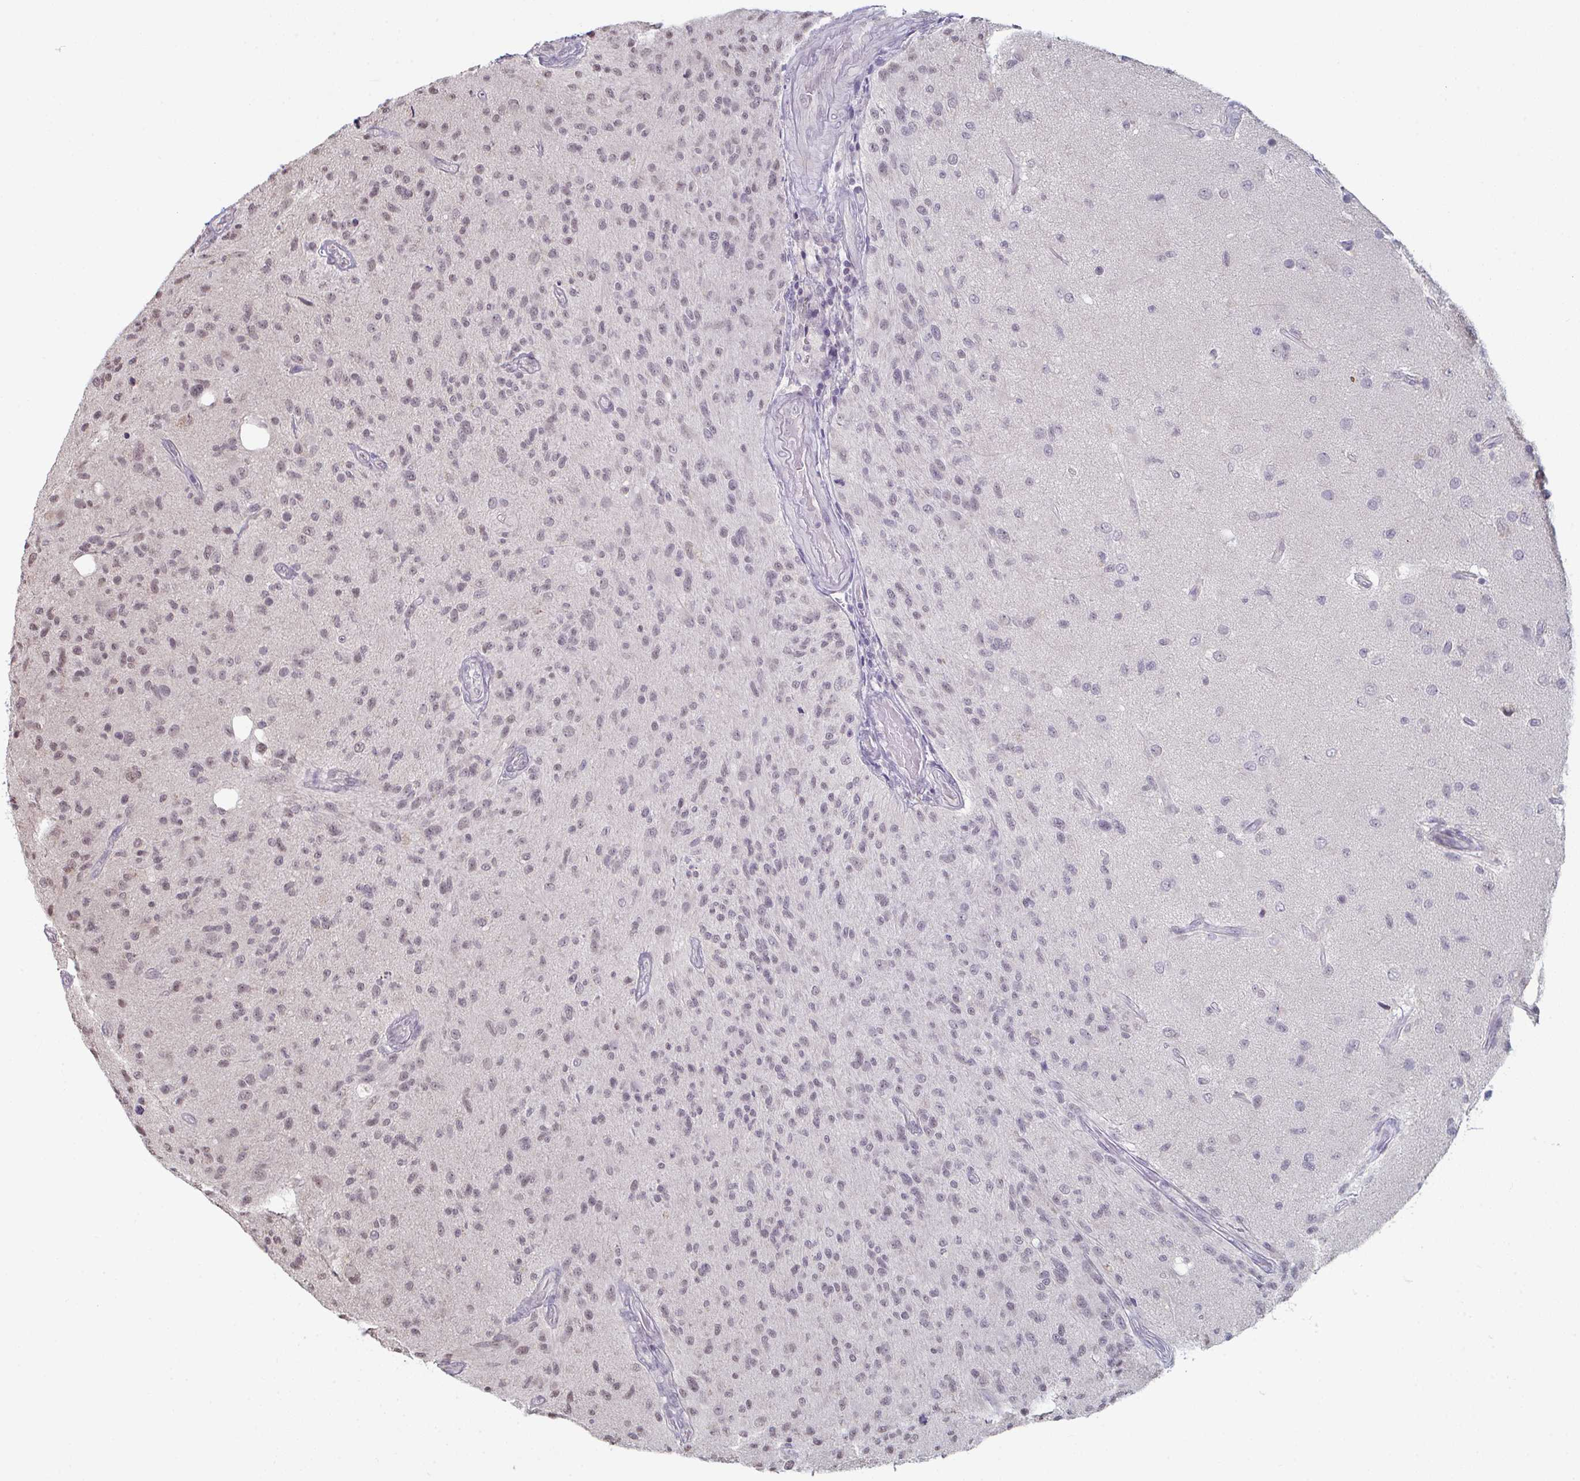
{"staining": {"intensity": "negative", "quantity": "none", "location": "none"}, "tissue": "glioma", "cell_type": "Tumor cells", "image_type": "cancer", "snomed": [{"axis": "morphology", "description": "Glioma, malignant, High grade"}, {"axis": "topography", "description": "Brain"}], "caption": "An IHC image of malignant high-grade glioma is shown. There is no staining in tumor cells of malignant high-grade glioma.", "gene": "ZNF214", "patient": {"sex": "female", "age": 67}}